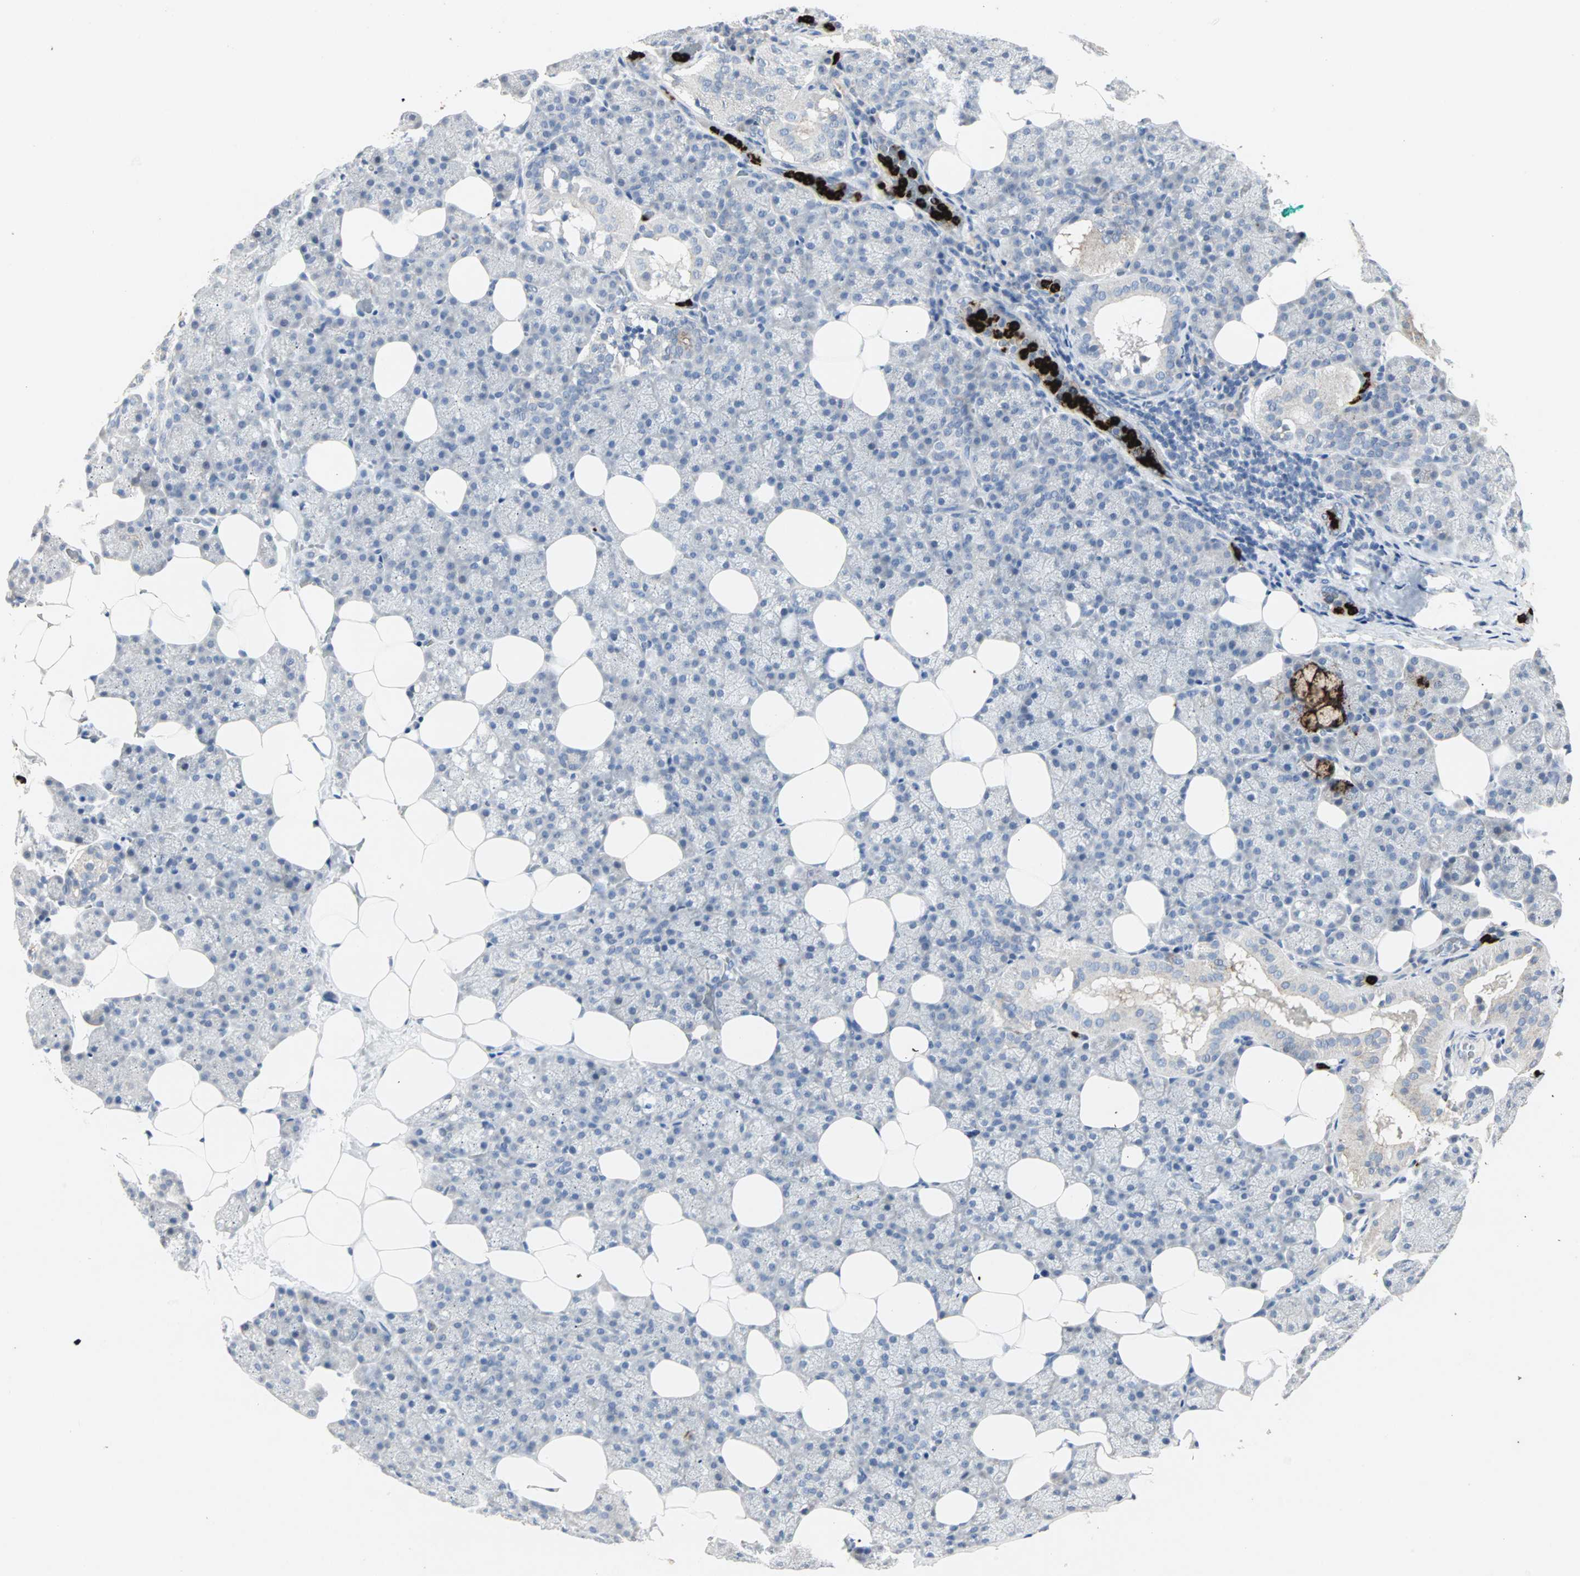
{"staining": {"intensity": "negative", "quantity": "none", "location": "none"}, "tissue": "salivary gland", "cell_type": "Glandular cells", "image_type": "normal", "snomed": [{"axis": "morphology", "description": "Normal tissue, NOS"}, {"axis": "topography", "description": "Lymph node"}, {"axis": "topography", "description": "Salivary gland"}], "caption": "DAB immunohistochemical staining of unremarkable human salivary gland displays no significant positivity in glandular cells.", "gene": "CEACAM6", "patient": {"sex": "male", "age": 8}}